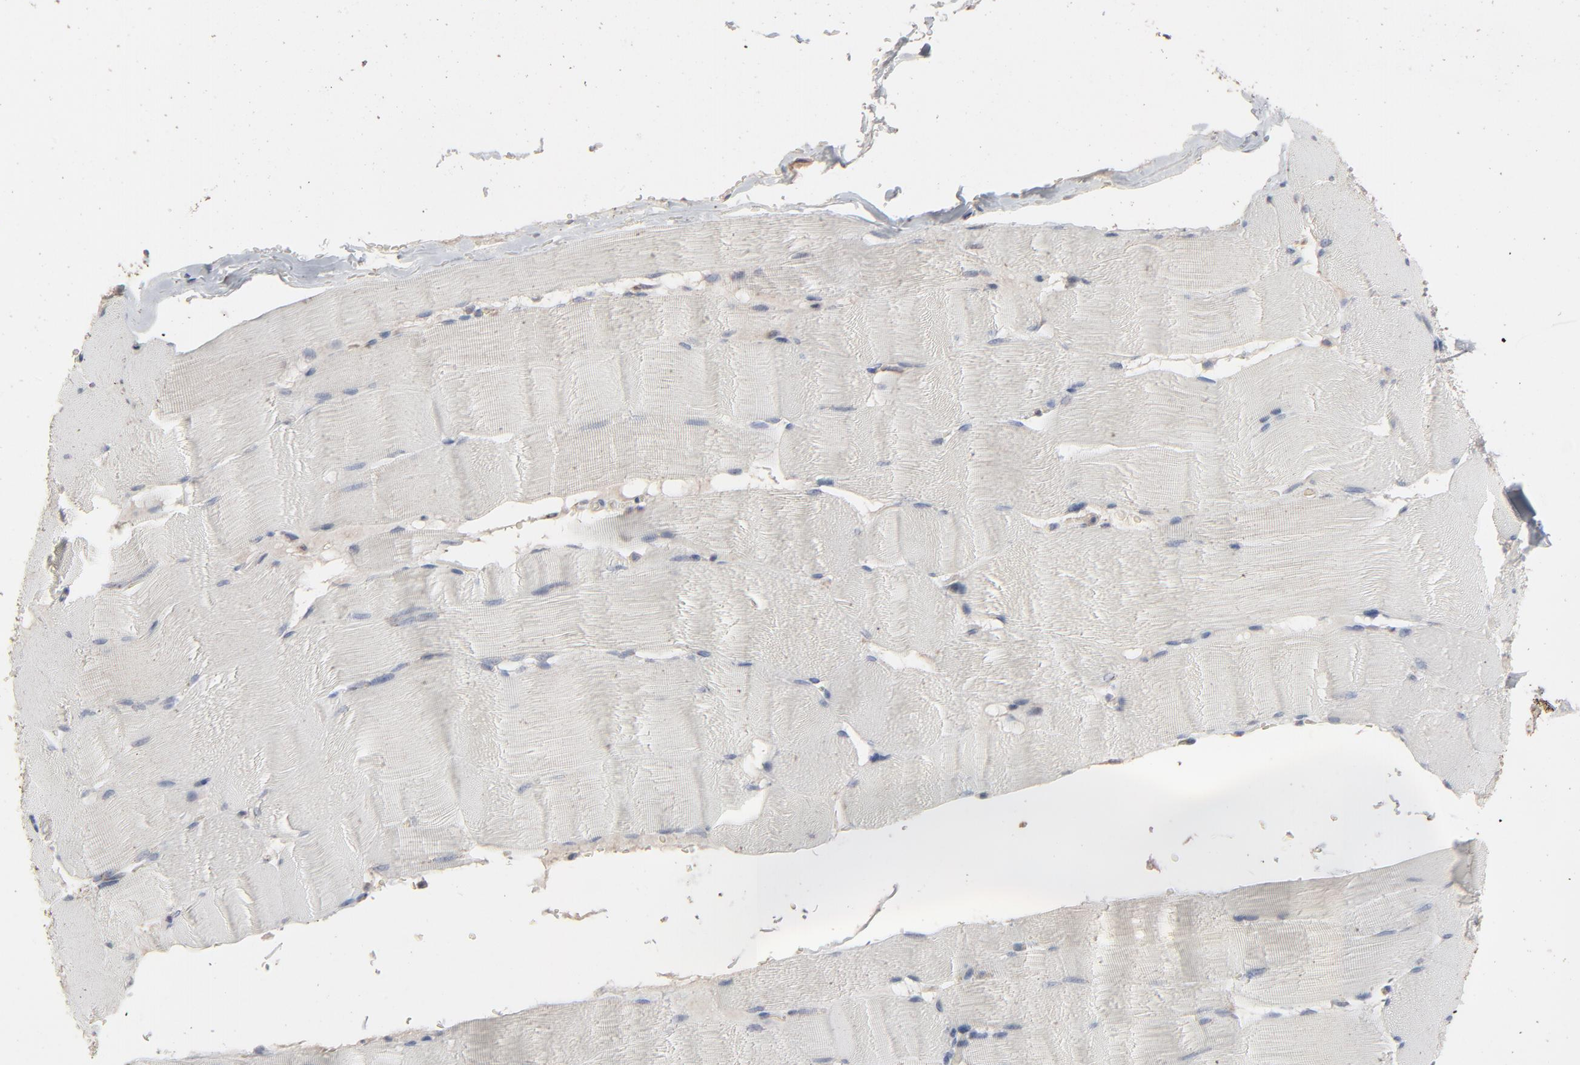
{"staining": {"intensity": "negative", "quantity": "none", "location": "none"}, "tissue": "skeletal muscle", "cell_type": "Myocytes", "image_type": "normal", "snomed": [{"axis": "morphology", "description": "Normal tissue, NOS"}, {"axis": "topography", "description": "Skeletal muscle"}], "caption": "The histopathology image demonstrates no significant expression in myocytes of skeletal muscle.", "gene": "JAM3", "patient": {"sex": "male", "age": 62}}